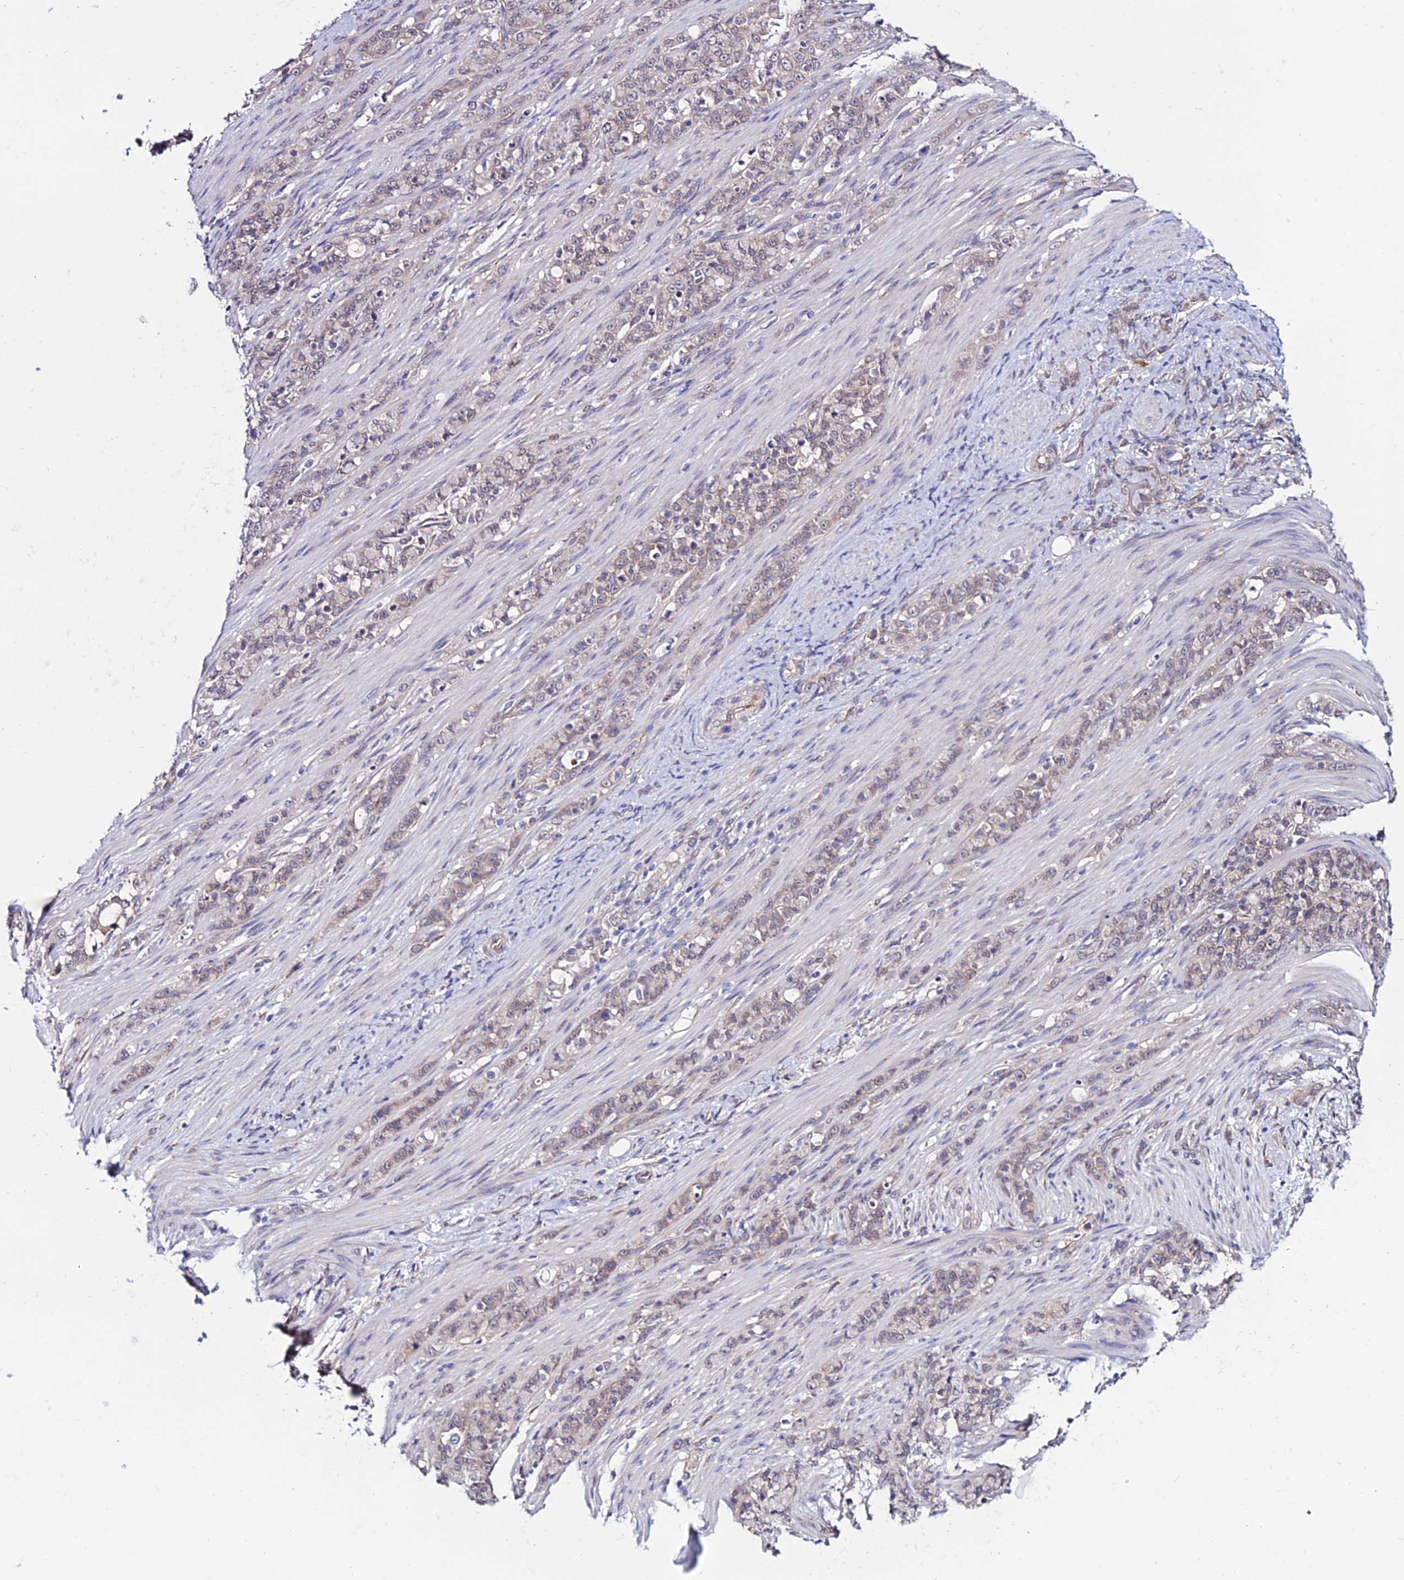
{"staining": {"intensity": "weak", "quantity": "<25%", "location": "cytoplasmic/membranous"}, "tissue": "stomach cancer", "cell_type": "Tumor cells", "image_type": "cancer", "snomed": [{"axis": "morphology", "description": "Adenocarcinoma, NOS"}, {"axis": "topography", "description": "Stomach"}], "caption": "Immunohistochemistry (IHC) photomicrograph of neoplastic tissue: human adenocarcinoma (stomach) stained with DAB exhibits no significant protein positivity in tumor cells.", "gene": "FZD8", "patient": {"sex": "female", "age": 79}}